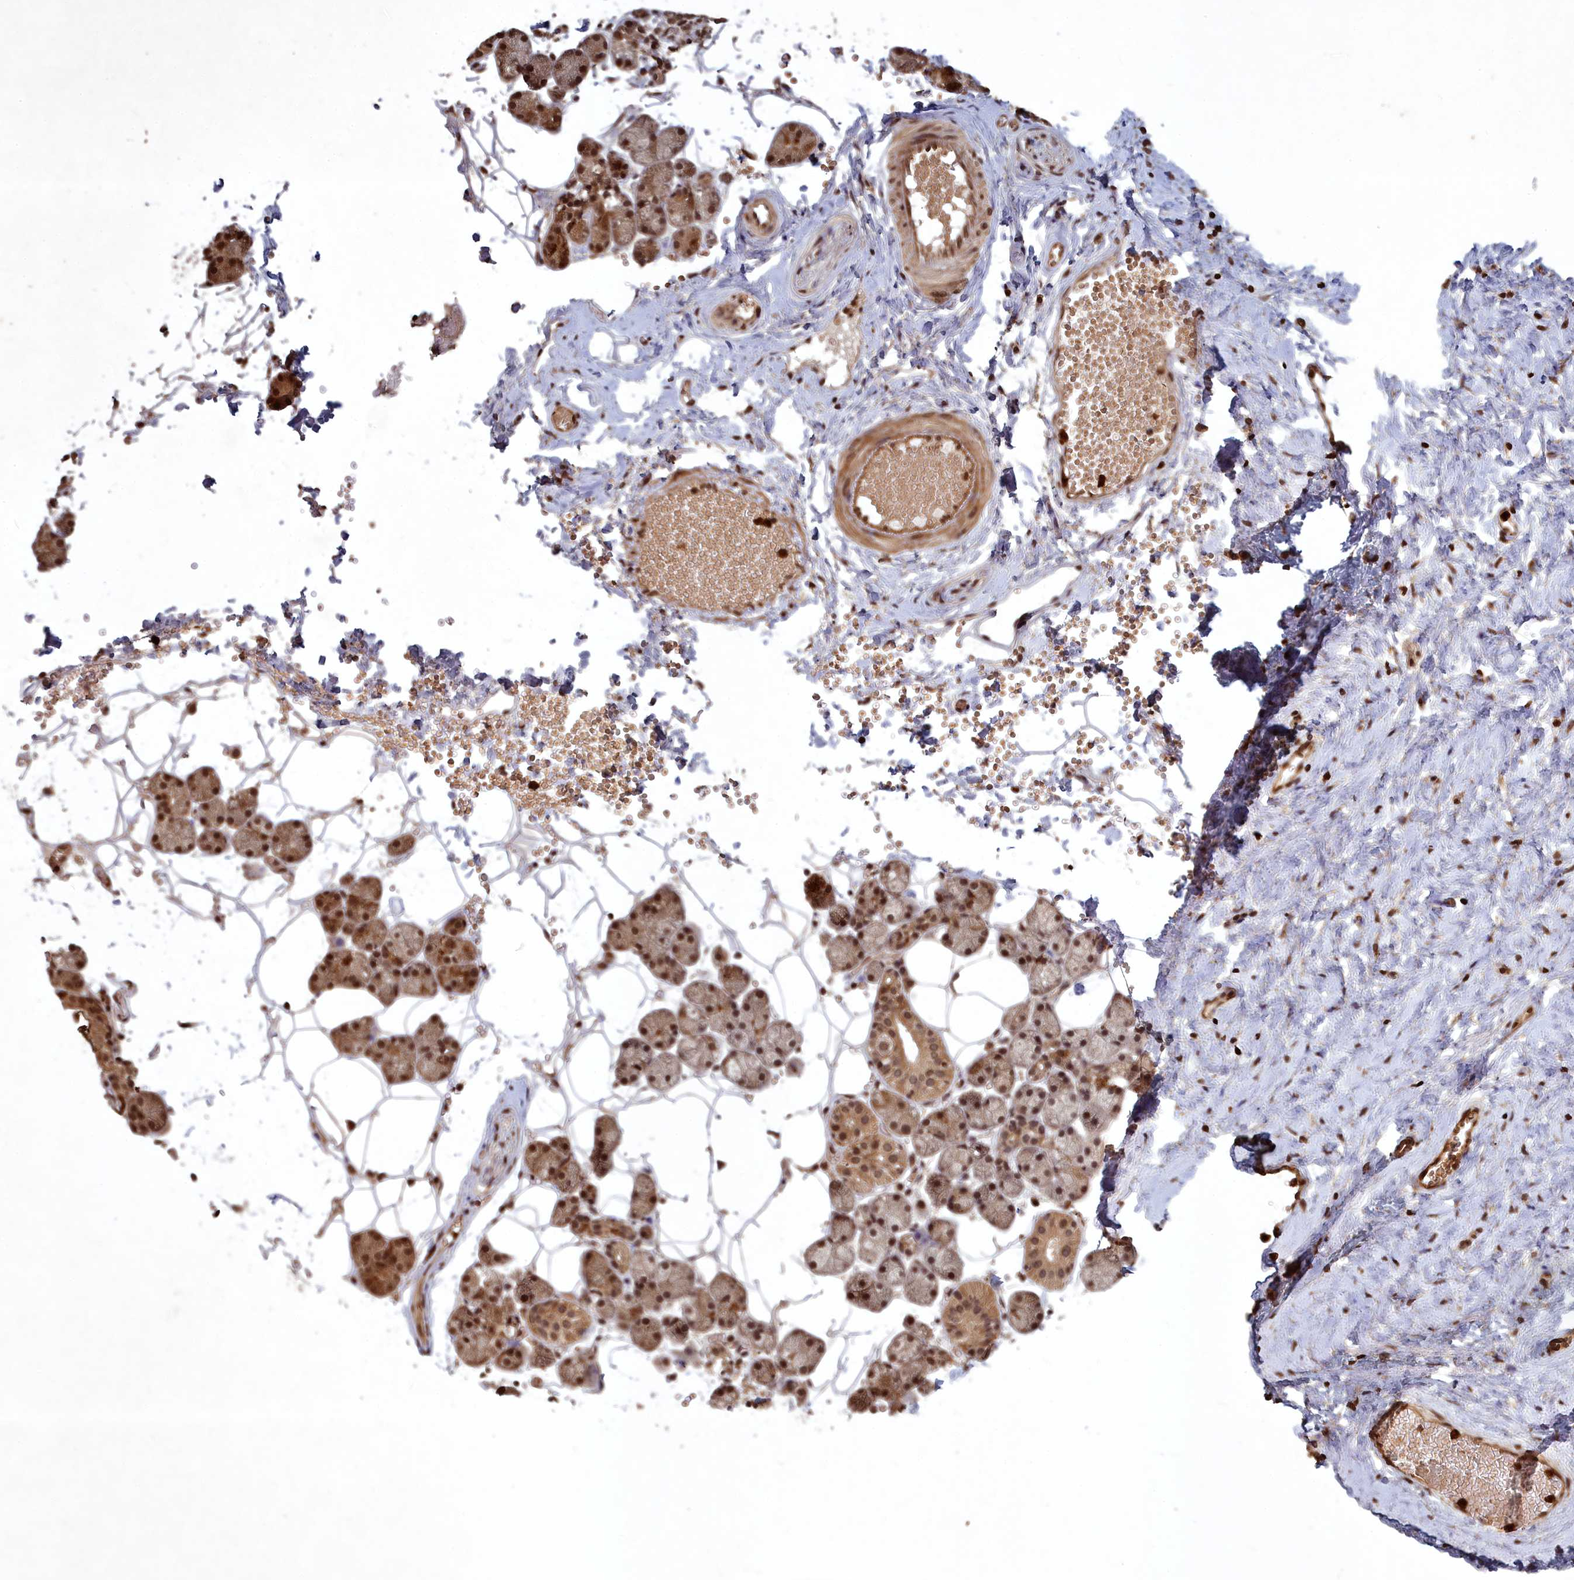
{"staining": {"intensity": "moderate", "quantity": "25%-75%", "location": "cytoplasmic/membranous,nuclear"}, "tissue": "salivary gland", "cell_type": "Glandular cells", "image_type": "normal", "snomed": [{"axis": "morphology", "description": "Normal tissue, NOS"}, {"axis": "topography", "description": "Salivary gland"}], "caption": "Benign salivary gland demonstrates moderate cytoplasmic/membranous,nuclear expression in approximately 25%-75% of glandular cells.", "gene": "SRMS", "patient": {"sex": "female", "age": 33}}